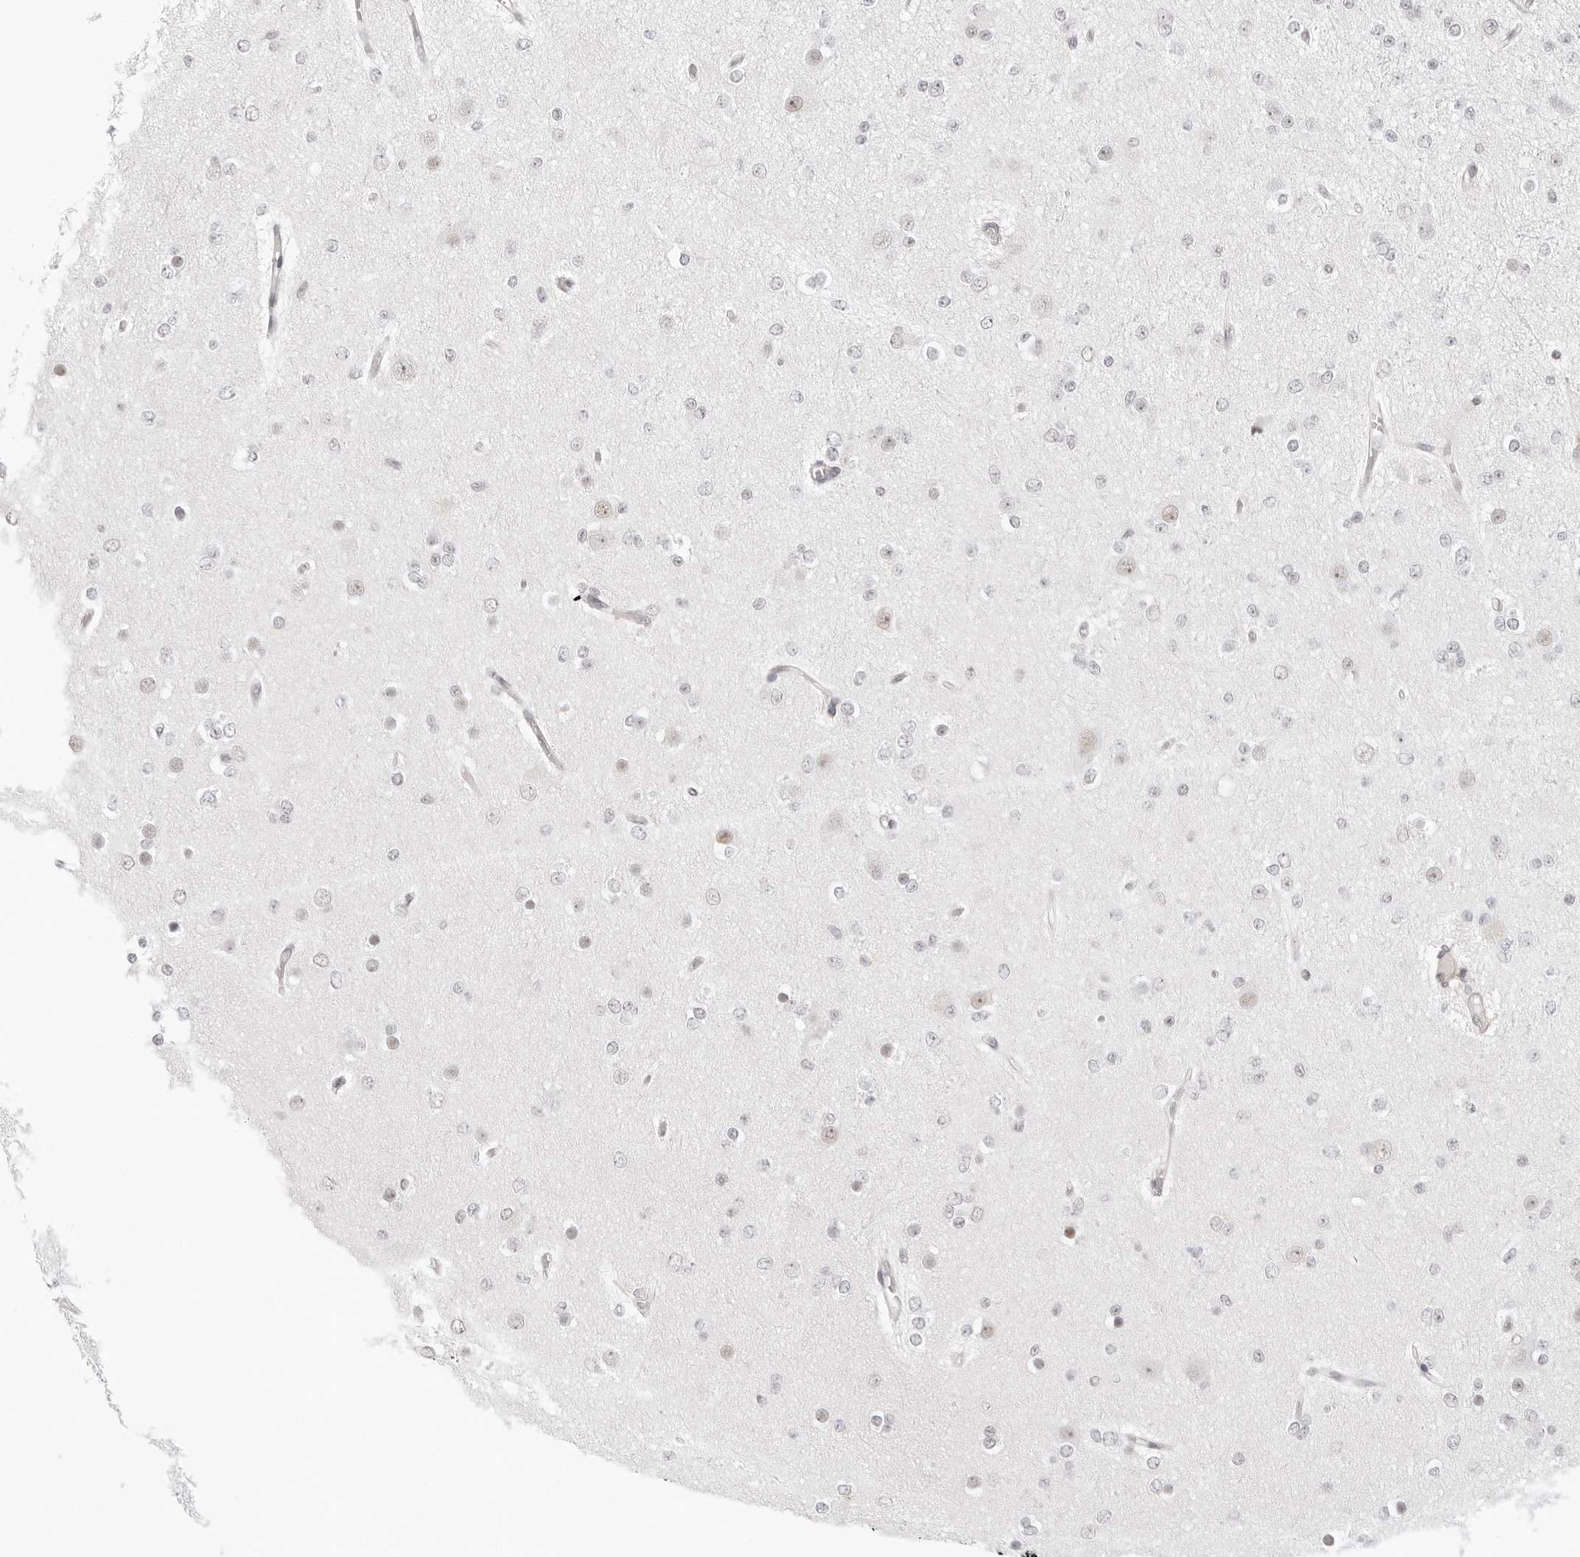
{"staining": {"intensity": "negative", "quantity": "none", "location": "none"}, "tissue": "glioma", "cell_type": "Tumor cells", "image_type": "cancer", "snomed": [{"axis": "morphology", "description": "Glioma, malignant, Low grade"}, {"axis": "topography", "description": "Brain"}], "caption": "This photomicrograph is of glioma stained with immunohistochemistry to label a protein in brown with the nuclei are counter-stained blue. There is no expression in tumor cells.", "gene": "TCIM", "patient": {"sex": "female", "age": 22}}